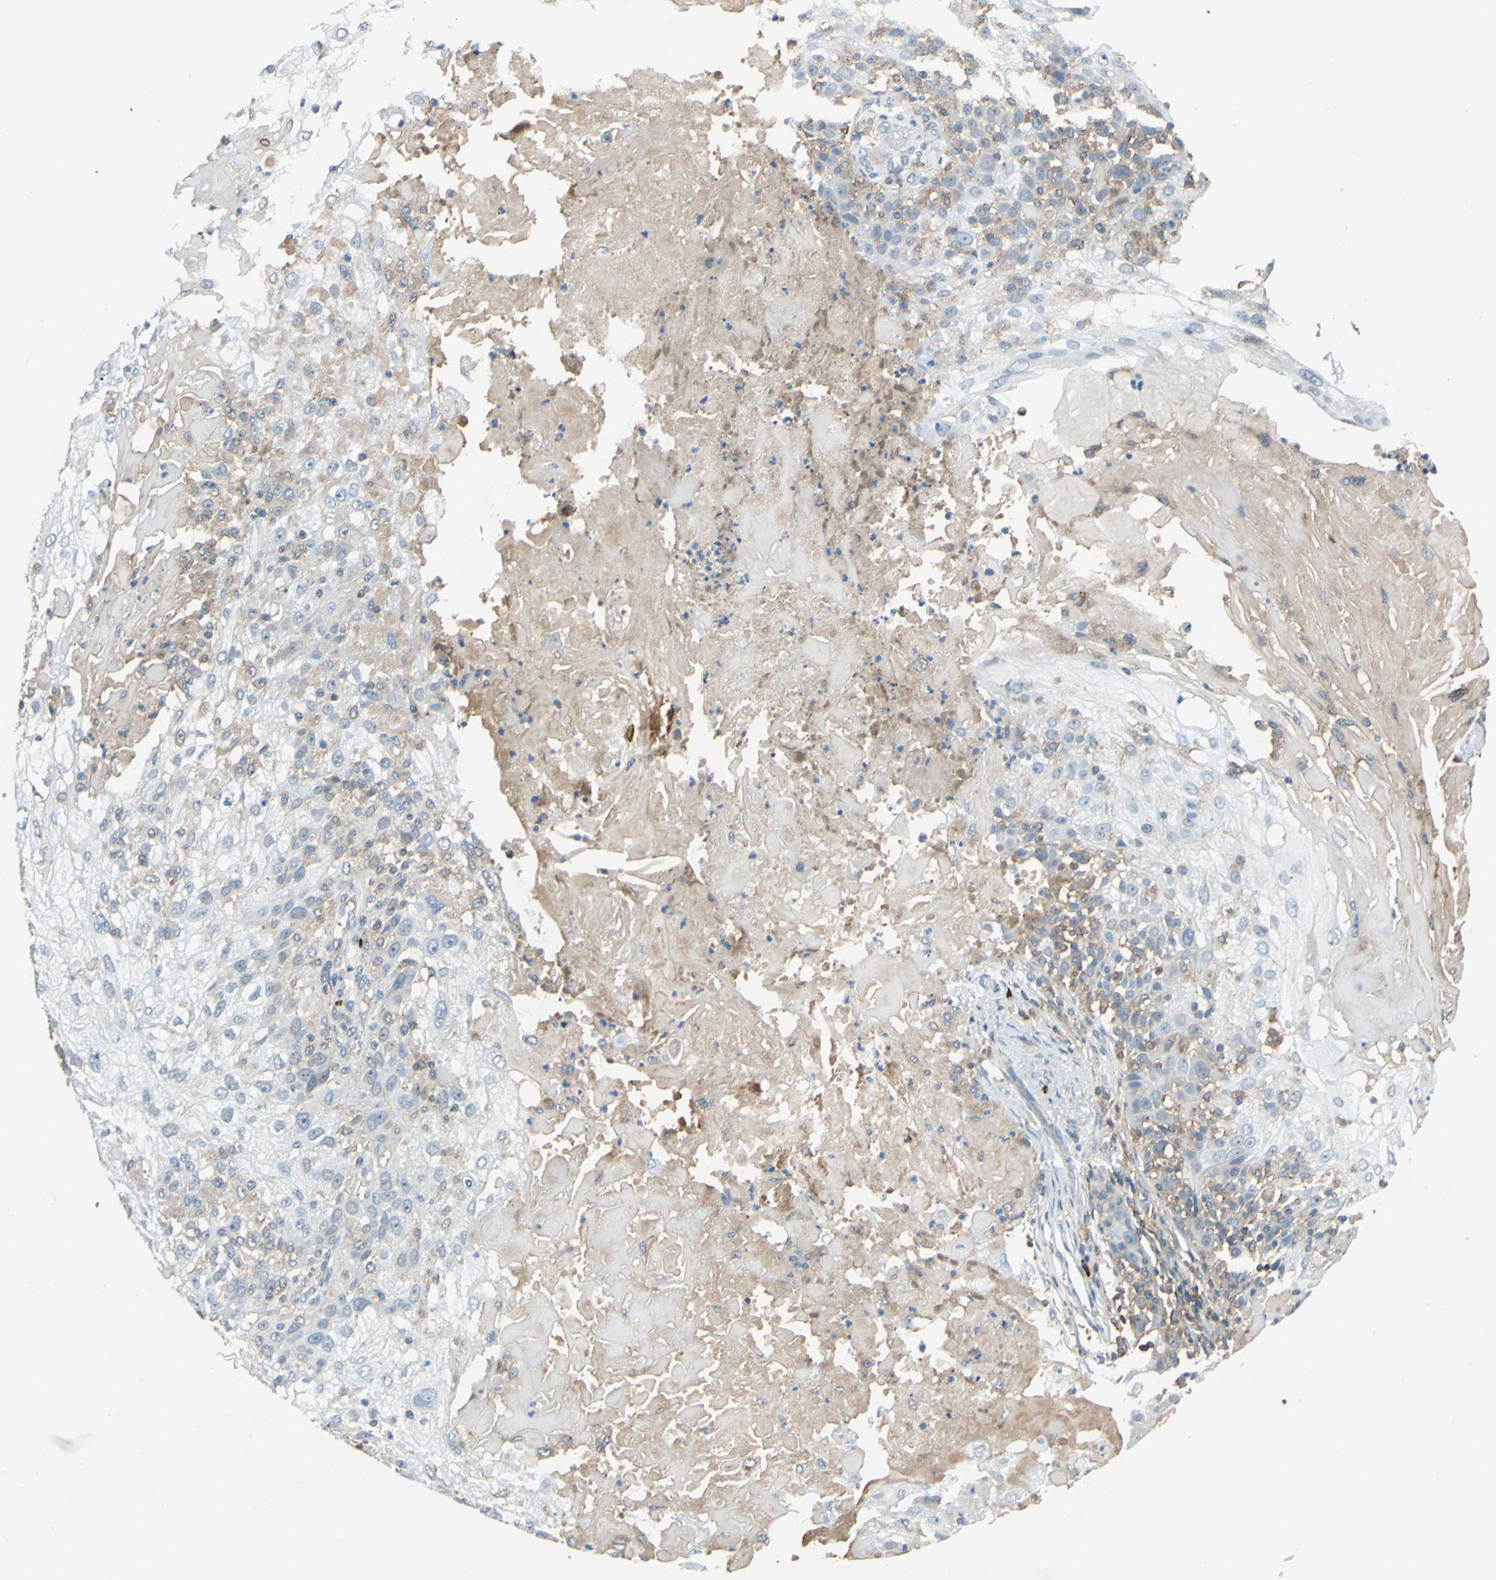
{"staining": {"intensity": "weak", "quantity": "<25%", "location": "cytoplasmic/membranous"}, "tissue": "skin cancer", "cell_type": "Tumor cells", "image_type": "cancer", "snomed": [{"axis": "morphology", "description": "Normal tissue, NOS"}, {"axis": "morphology", "description": "Squamous cell carcinoma, NOS"}, {"axis": "topography", "description": "Skin"}], "caption": "Immunohistochemistry micrograph of squamous cell carcinoma (skin) stained for a protein (brown), which demonstrates no expression in tumor cells.", "gene": "SLC19A2", "patient": {"sex": "female", "age": 83}}